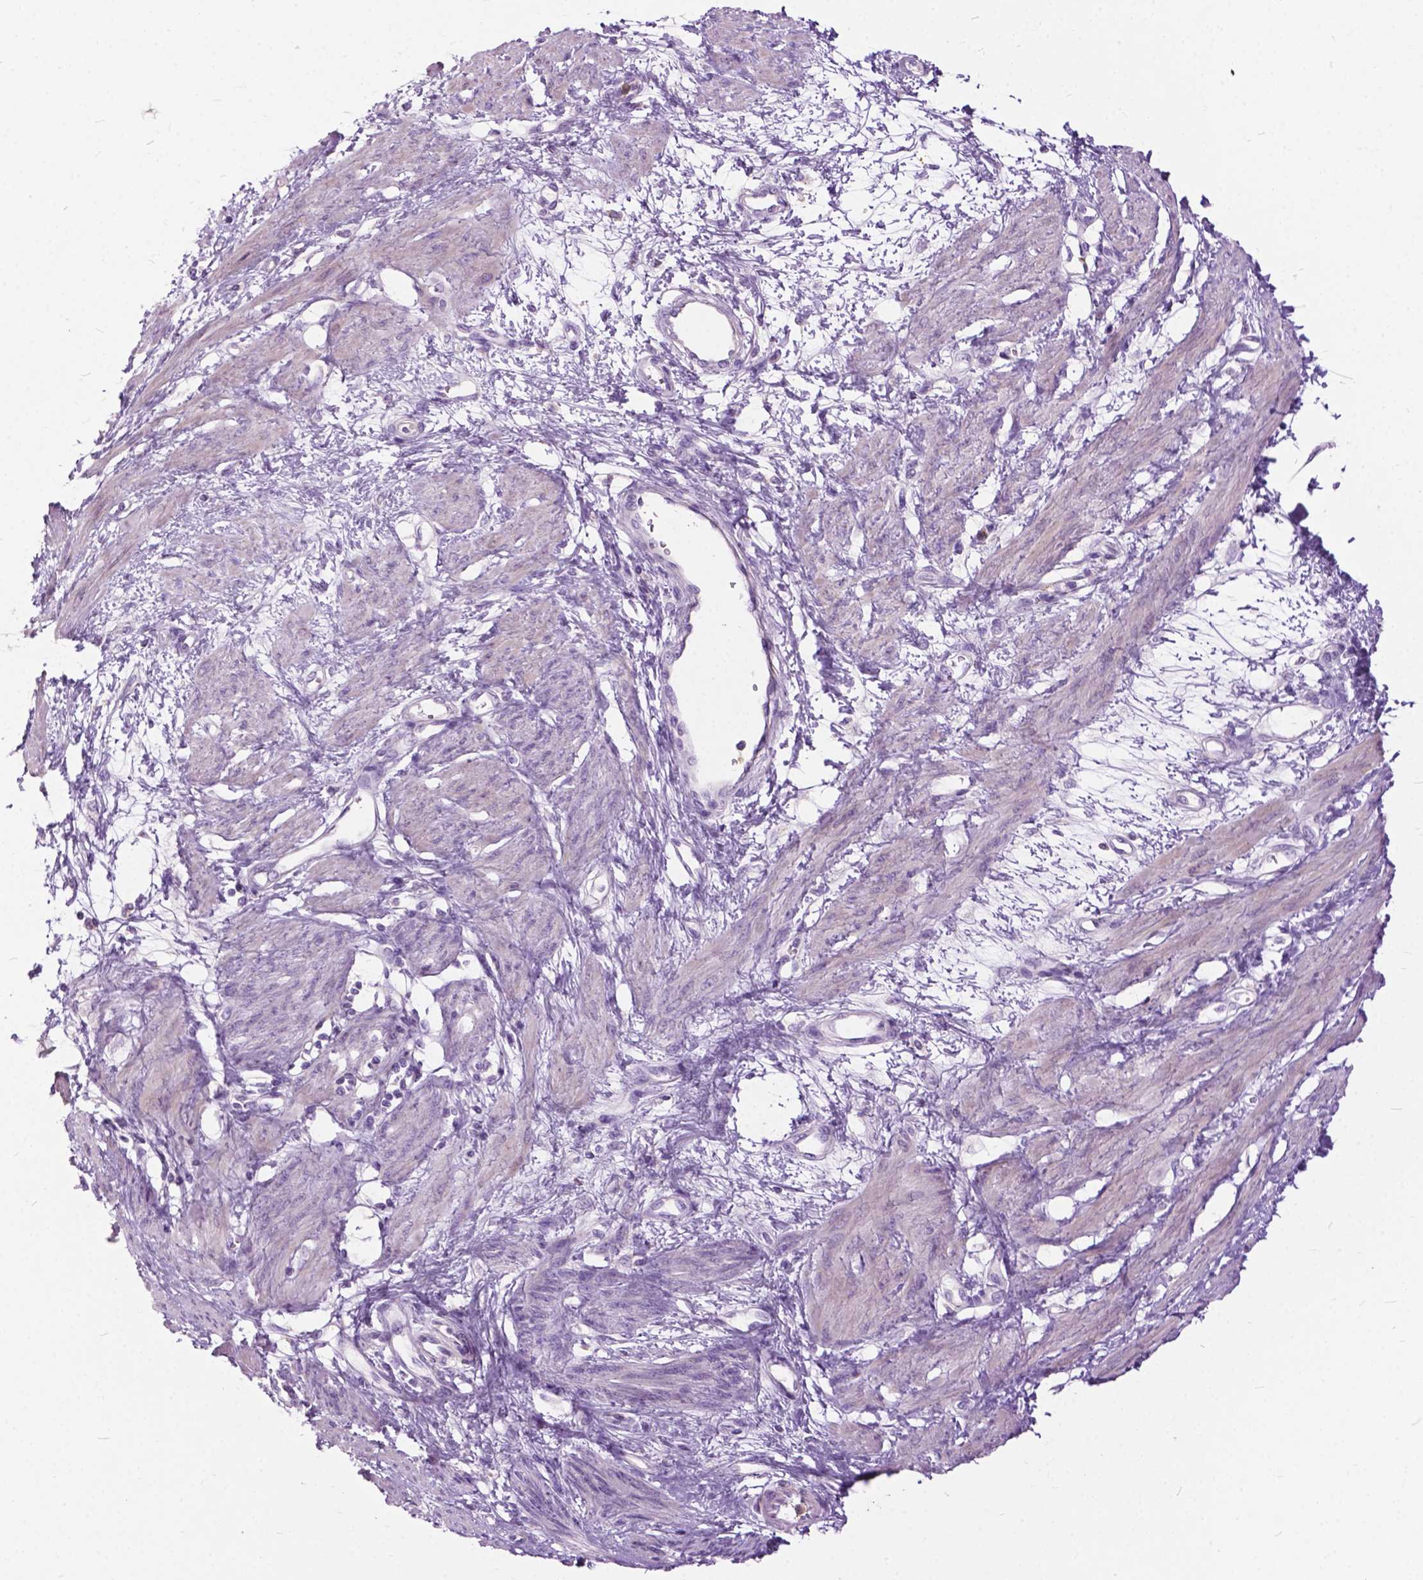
{"staining": {"intensity": "negative", "quantity": "none", "location": "none"}, "tissue": "smooth muscle", "cell_type": "Smooth muscle cells", "image_type": "normal", "snomed": [{"axis": "morphology", "description": "Normal tissue, NOS"}, {"axis": "topography", "description": "Smooth muscle"}, {"axis": "topography", "description": "Uterus"}], "caption": "Smooth muscle cells show no significant protein staining in normal smooth muscle. (IHC, brightfield microscopy, high magnification).", "gene": "PRR35", "patient": {"sex": "female", "age": 39}}